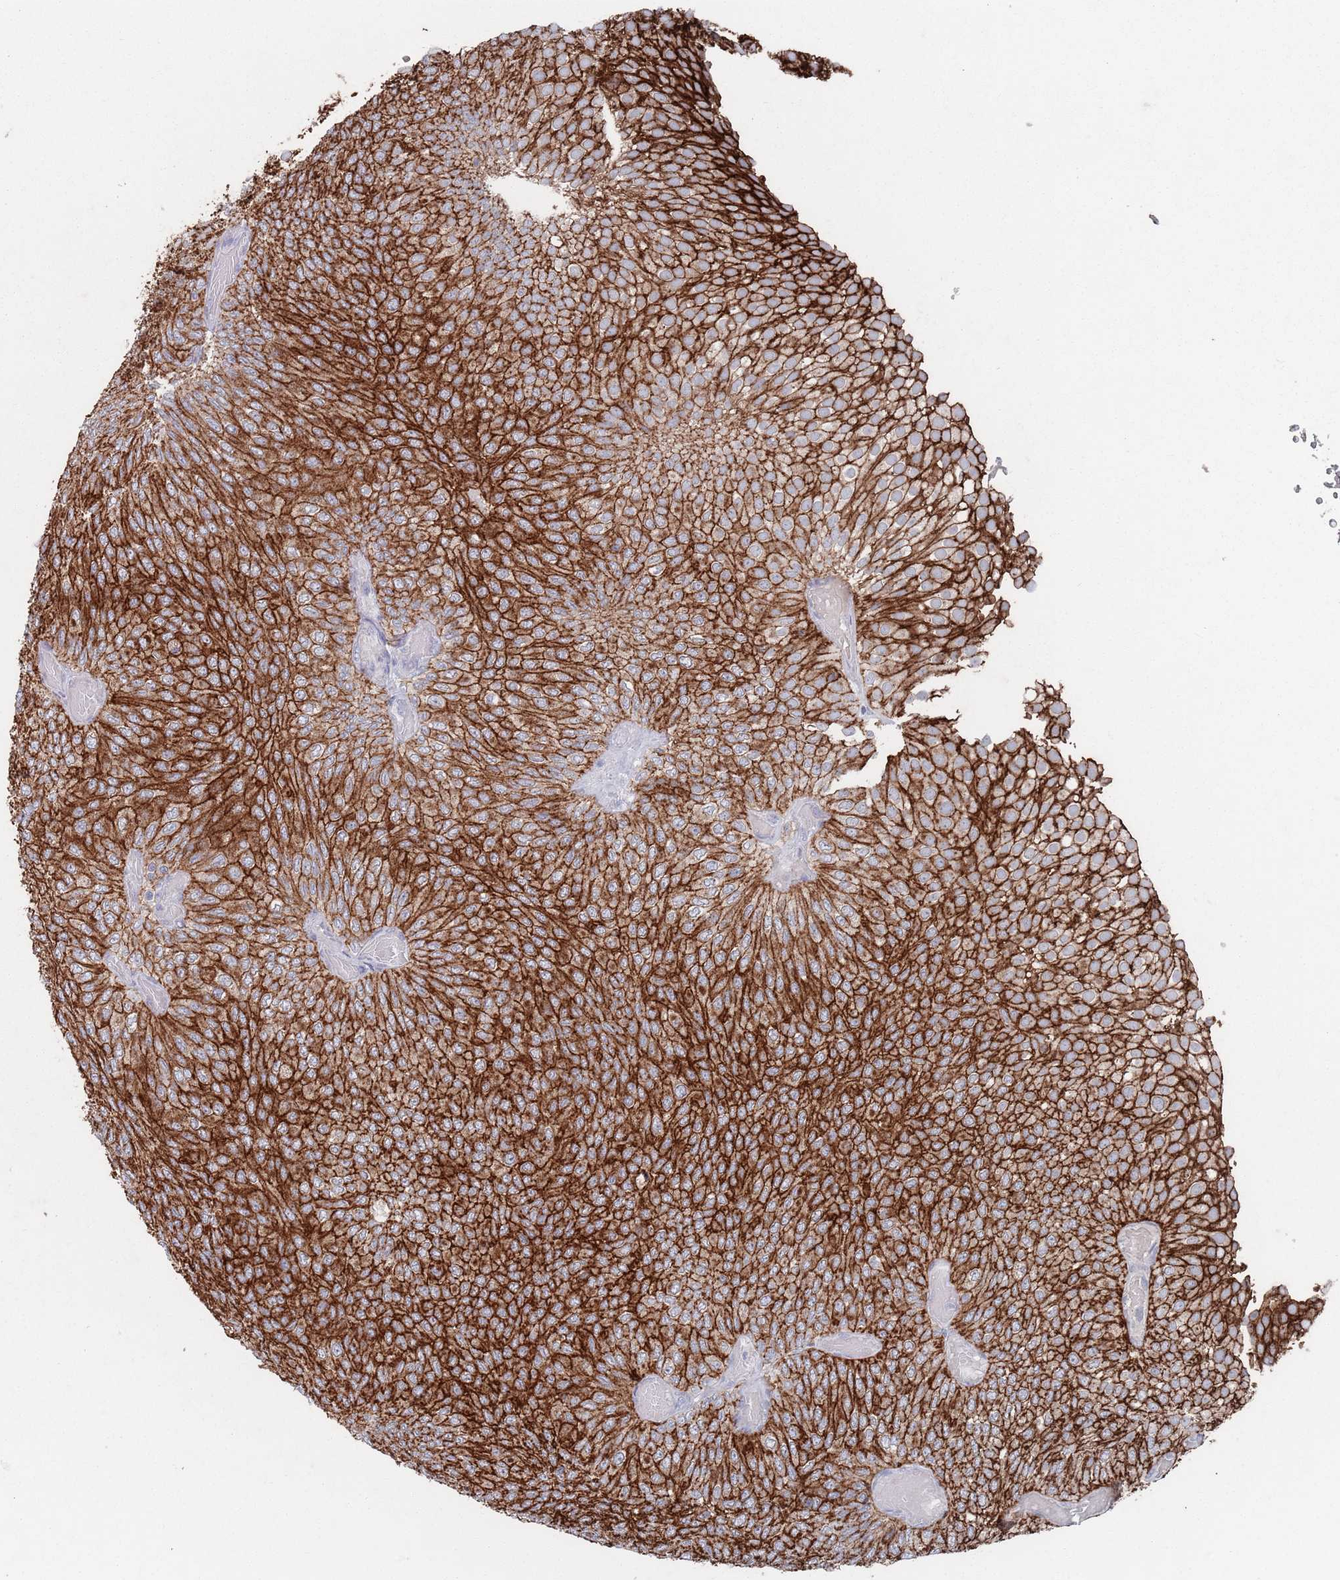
{"staining": {"intensity": "strong", "quantity": ">75%", "location": "cytoplasmic/membranous"}, "tissue": "urothelial cancer", "cell_type": "Tumor cells", "image_type": "cancer", "snomed": [{"axis": "morphology", "description": "Urothelial carcinoma, Low grade"}, {"axis": "topography", "description": "Urinary bladder"}], "caption": "This image exhibits immunohistochemistry staining of human urothelial cancer, with high strong cytoplasmic/membranous positivity in approximately >75% of tumor cells.", "gene": "PROM2", "patient": {"sex": "male", "age": 78}}